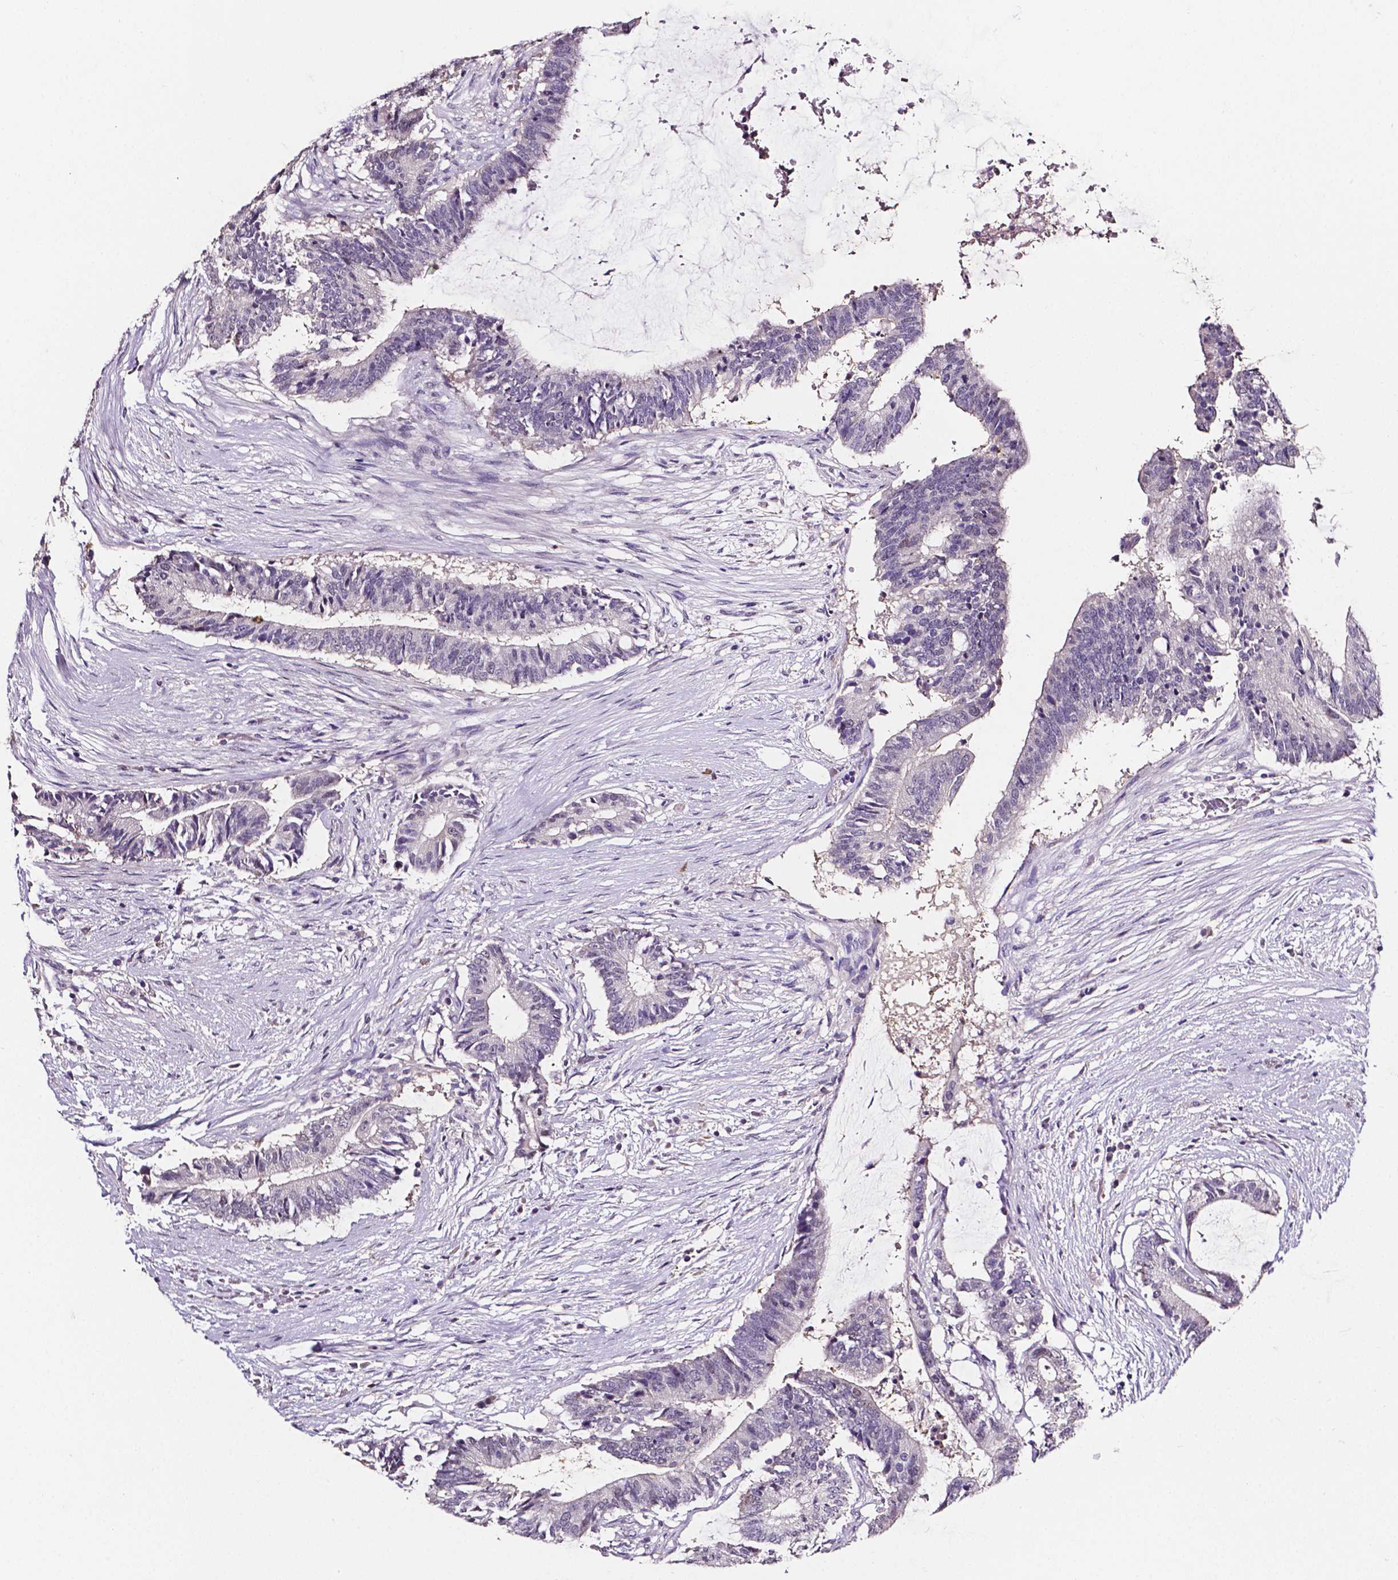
{"staining": {"intensity": "negative", "quantity": "none", "location": "none"}, "tissue": "colorectal cancer", "cell_type": "Tumor cells", "image_type": "cancer", "snomed": [{"axis": "morphology", "description": "Adenocarcinoma, NOS"}, {"axis": "topography", "description": "Colon"}], "caption": "Tumor cells show no significant protein expression in adenocarcinoma (colorectal).", "gene": "PSAT1", "patient": {"sex": "female", "age": 43}}